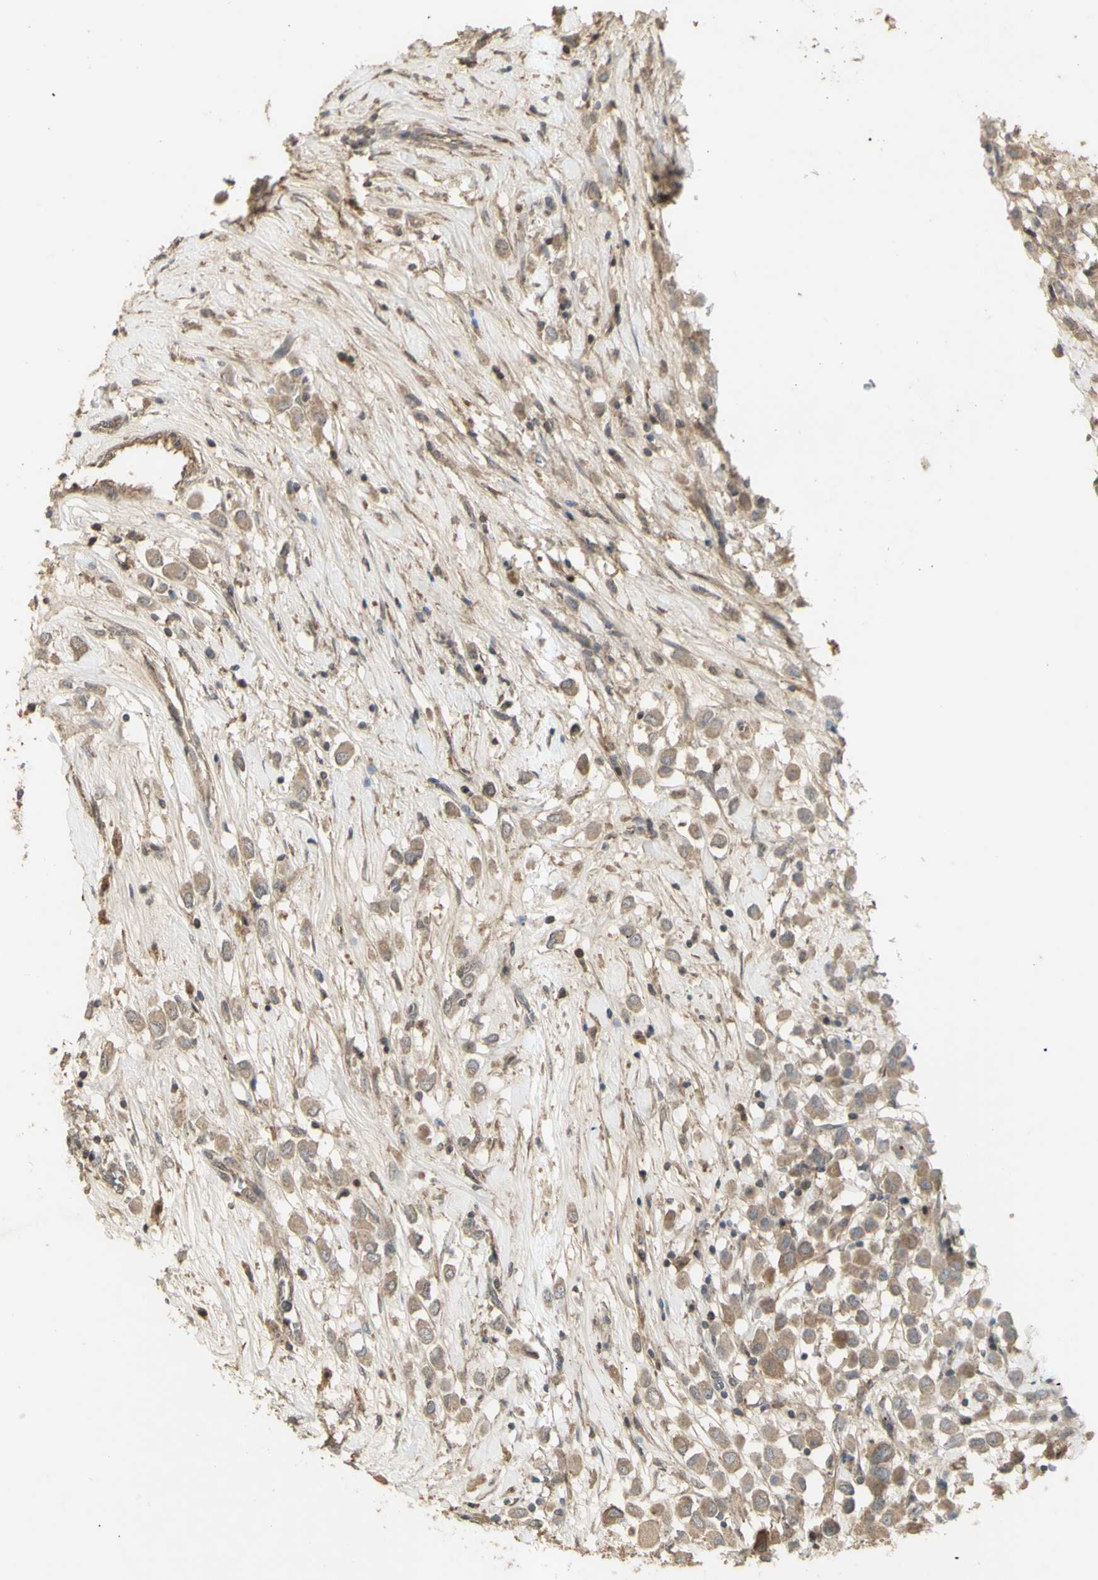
{"staining": {"intensity": "weak", "quantity": ">75%", "location": "cytoplasmic/membranous"}, "tissue": "breast cancer", "cell_type": "Tumor cells", "image_type": "cancer", "snomed": [{"axis": "morphology", "description": "Duct carcinoma"}, {"axis": "topography", "description": "Breast"}], "caption": "Immunohistochemistry of human breast intraductal carcinoma reveals low levels of weak cytoplasmic/membranous staining in approximately >75% of tumor cells. Nuclei are stained in blue.", "gene": "ALOX12", "patient": {"sex": "female", "age": 61}}